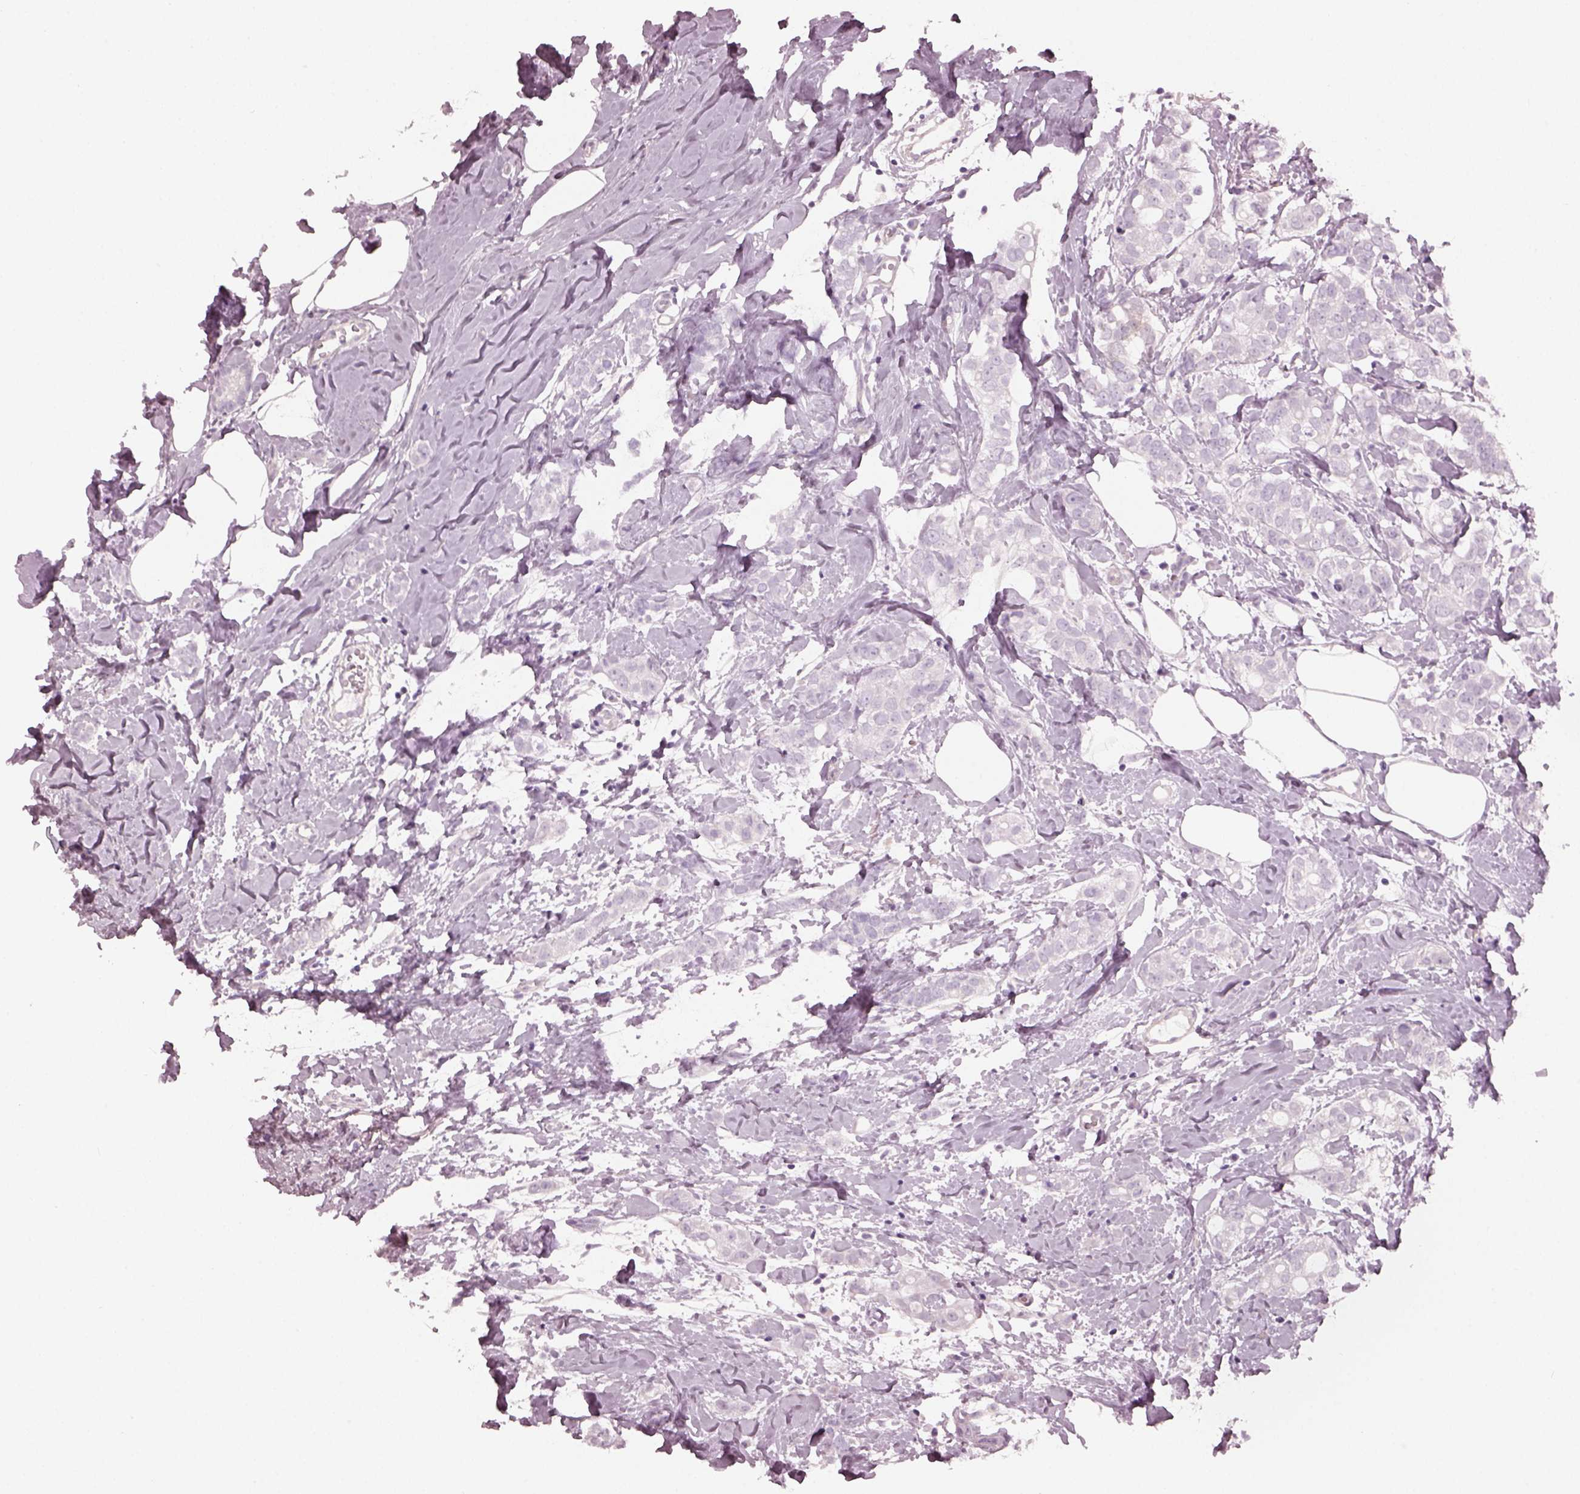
{"staining": {"intensity": "negative", "quantity": "none", "location": "none"}, "tissue": "breast cancer", "cell_type": "Tumor cells", "image_type": "cancer", "snomed": [{"axis": "morphology", "description": "Duct carcinoma"}, {"axis": "topography", "description": "Breast"}], "caption": "Breast cancer (infiltrating ductal carcinoma) was stained to show a protein in brown. There is no significant expression in tumor cells.", "gene": "PDC", "patient": {"sex": "female", "age": 40}}